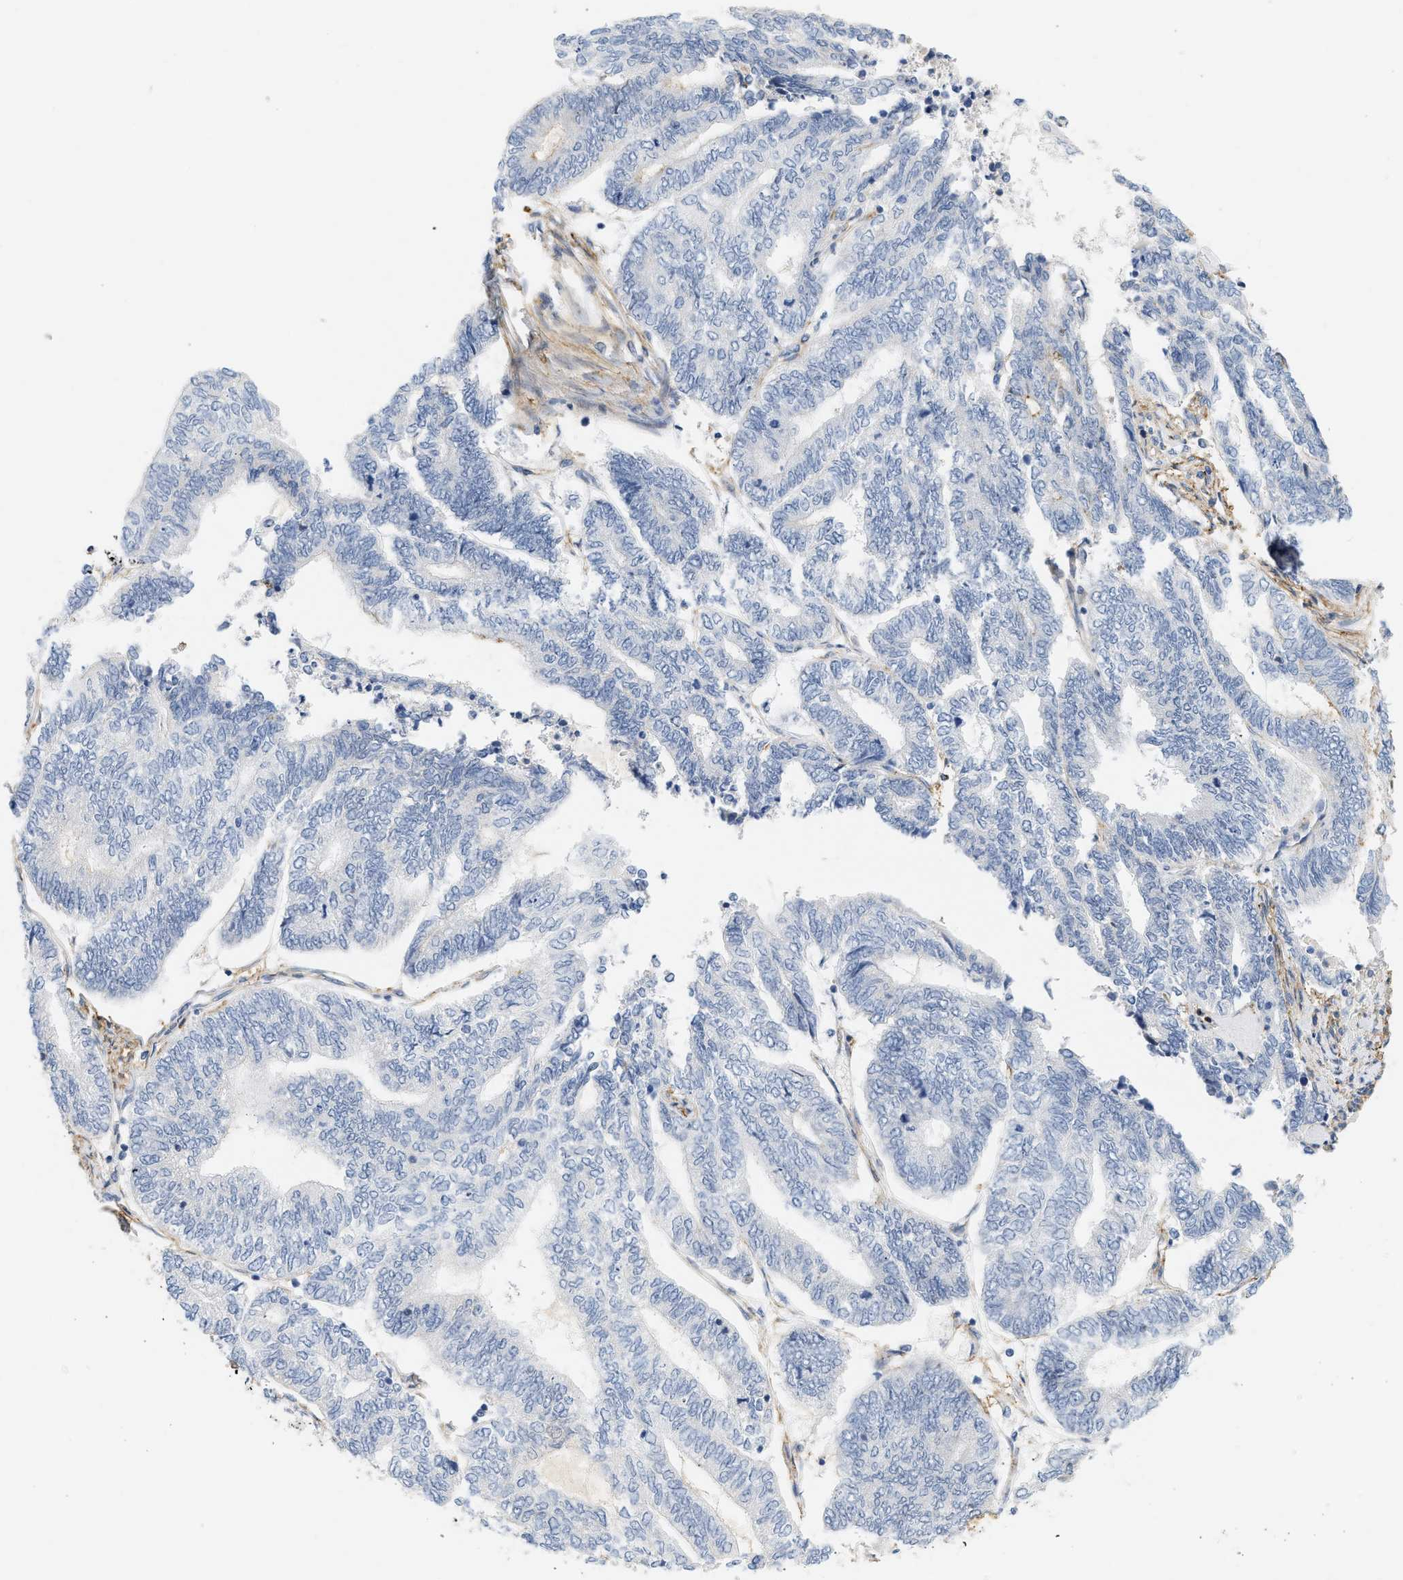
{"staining": {"intensity": "negative", "quantity": "none", "location": "none"}, "tissue": "endometrial cancer", "cell_type": "Tumor cells", "image_type": "cancer", "snomed": [{"axis": "morphology", "description": "Adenocarcinoma, NOS"}, {"axis": "topography", "description": "Uterus"}, {"axis": "topography", "description": "Endometrium"}], "caption": "Photomicrograph shows no protein staining in tumor cells of adenocarcinoma (endometrial) tissue. Brightfield microscopy of IHC stained with DAB (brown) and hematoxylin (blue), captured at high magnification.", "gene": "BVES", "patient": {"sex": "female", "age": 70}}